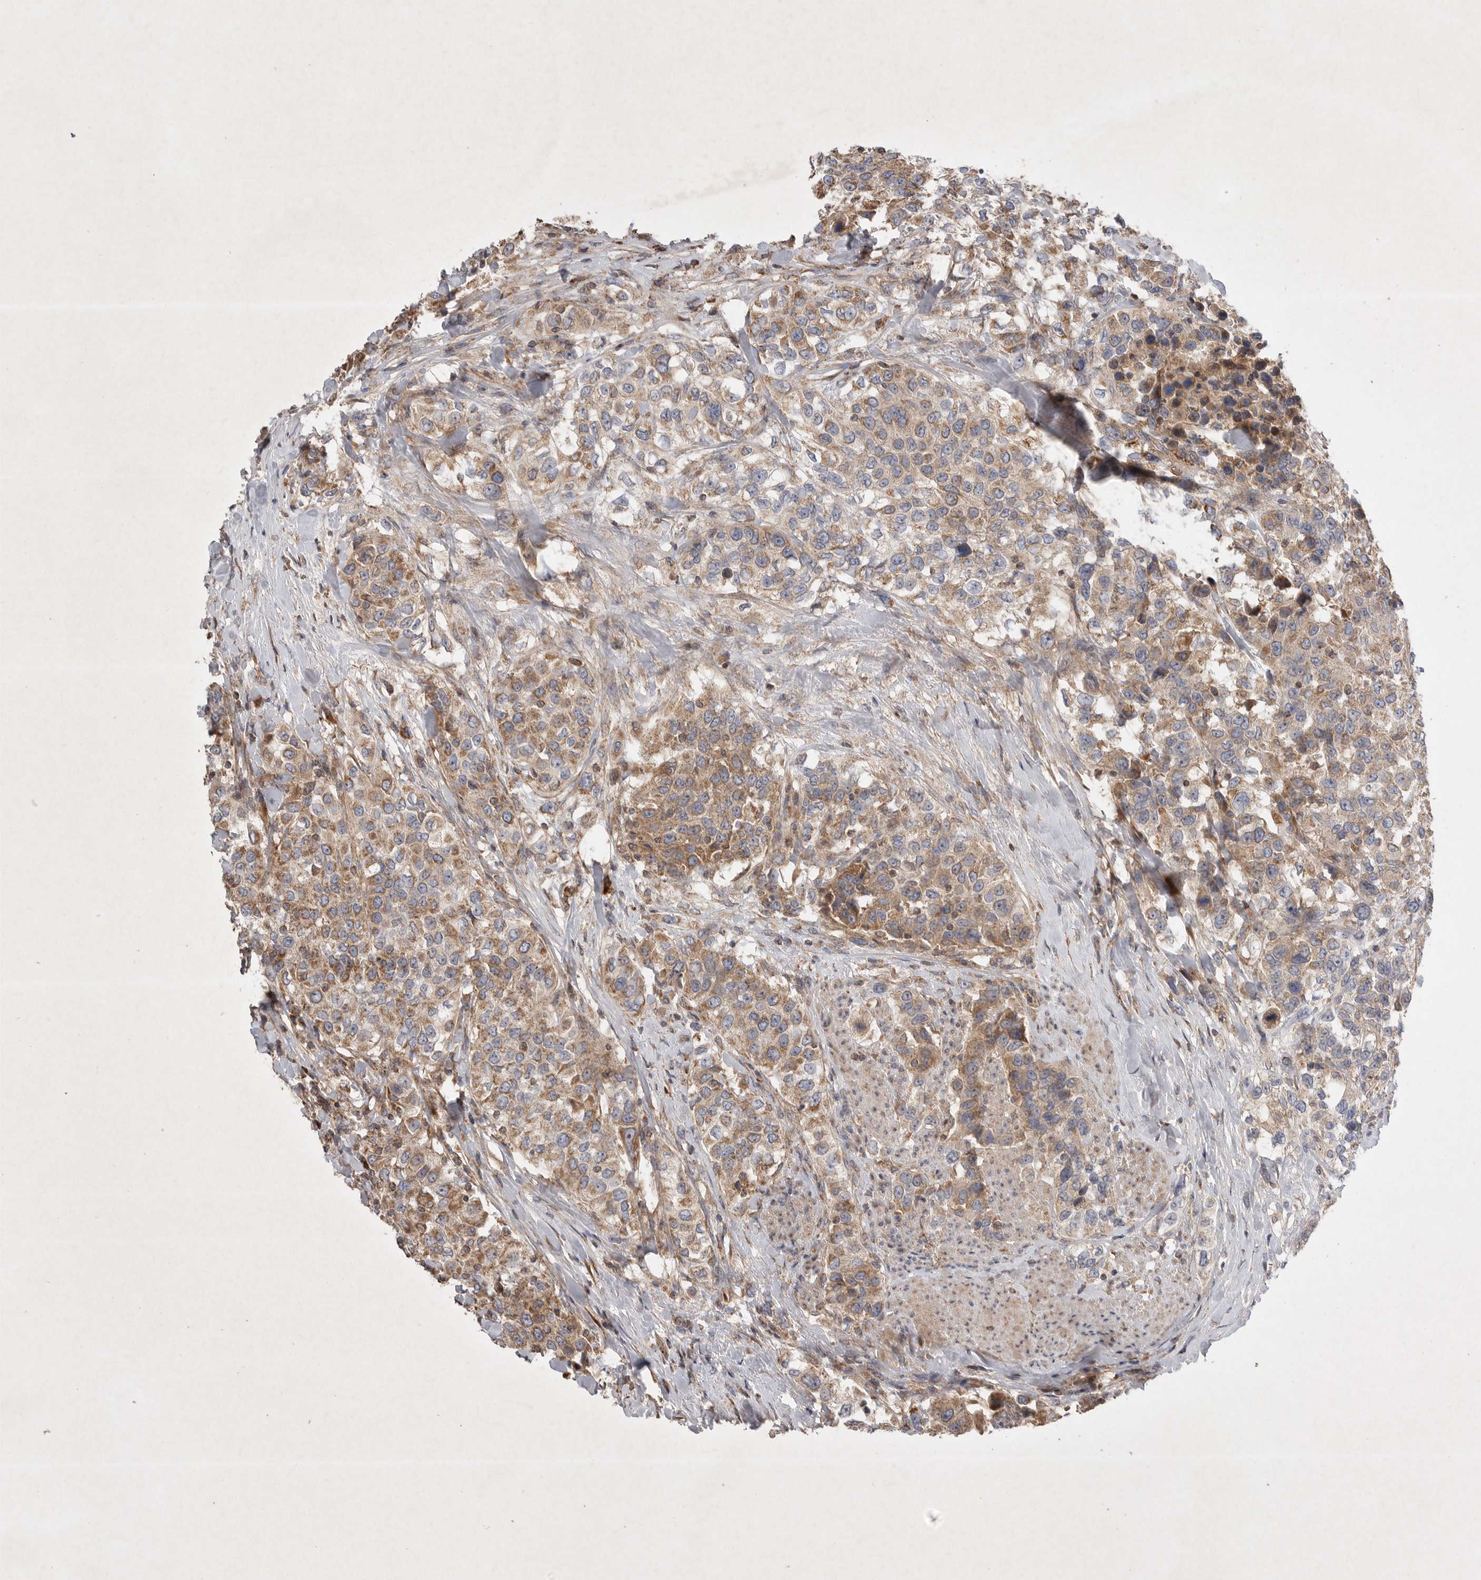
{"staining": {"intensity": "moderate", "quantity": ">75%", "location": "cytoplasmic/membranous"}, "tissue": "urothelial cancer", "cell_type": "Tumor cells", "image_type": "cancer", "snomed": [{"axis": "morphology", "description": "Urothelial carcinoma, High grade"}, {"axis": "topography", "description": "Urinary bladder"}], "caption": "A micrograph of human high-grade urothelial carcinoma stained for a protein demonstrates moderate cytoplasmic/membranous brown staining in tumor cells.", "gene": "KIF21B", "patient": {"sex": "female", "age": 80}}